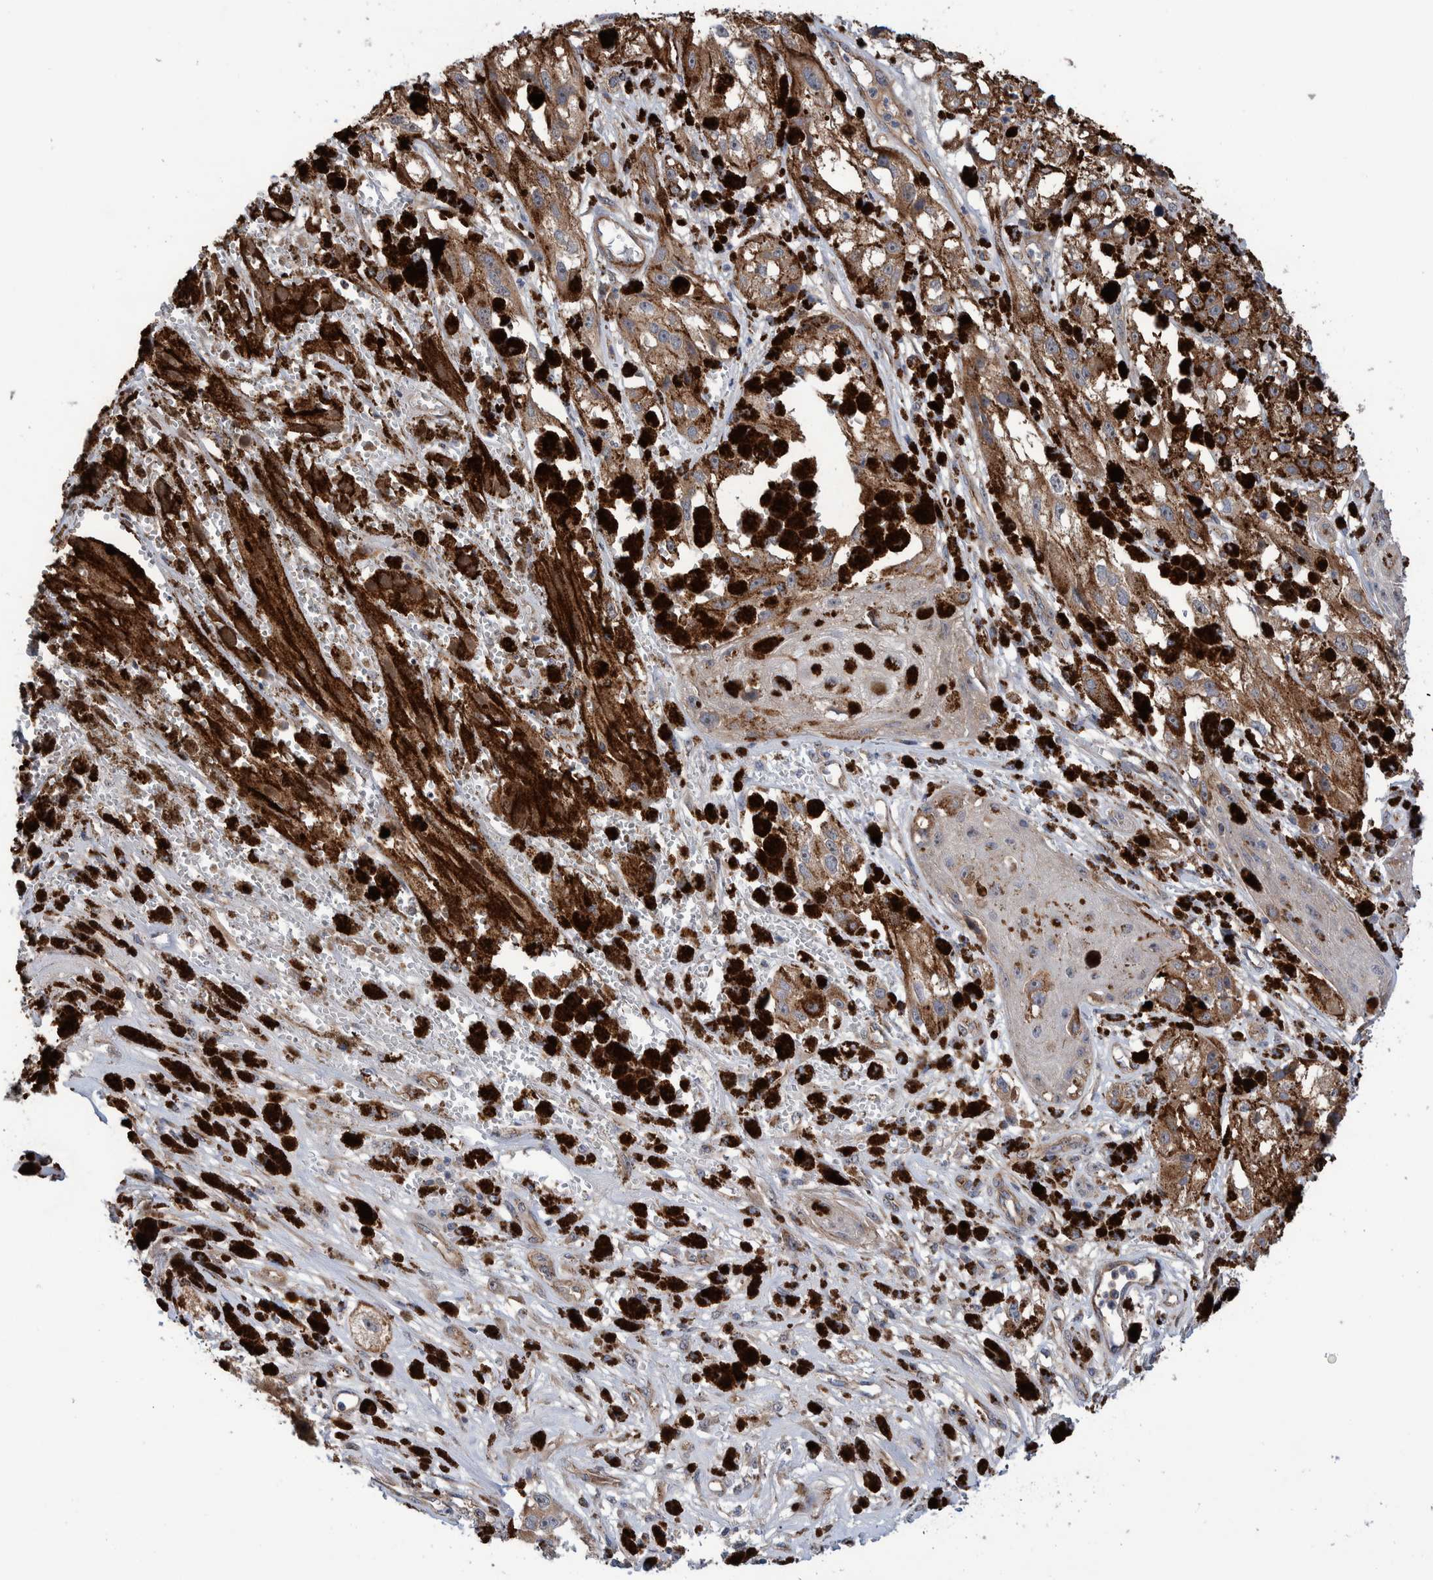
{"staining": {"intensity": "weak", "quantity": "25%-75%", "location": "cytoplasmic/membranous"}, "tissue": "melanoma", "cell_type": "Tumor cells", "image_type": "cancer", "snomed": [{"axis": "morphology", "description": "Malignant melanoma, NOS"}, {"axis": "topography", "description": "Skin"}], "caption": "Malignant melanoma stained with immunohistochemistry demonstrates weak cytoplasmic/membranous positivity in about 25%-75% of tumor cells.", "gene": "SLC25A10", "patient": {"sex": "male", "age": 88}}